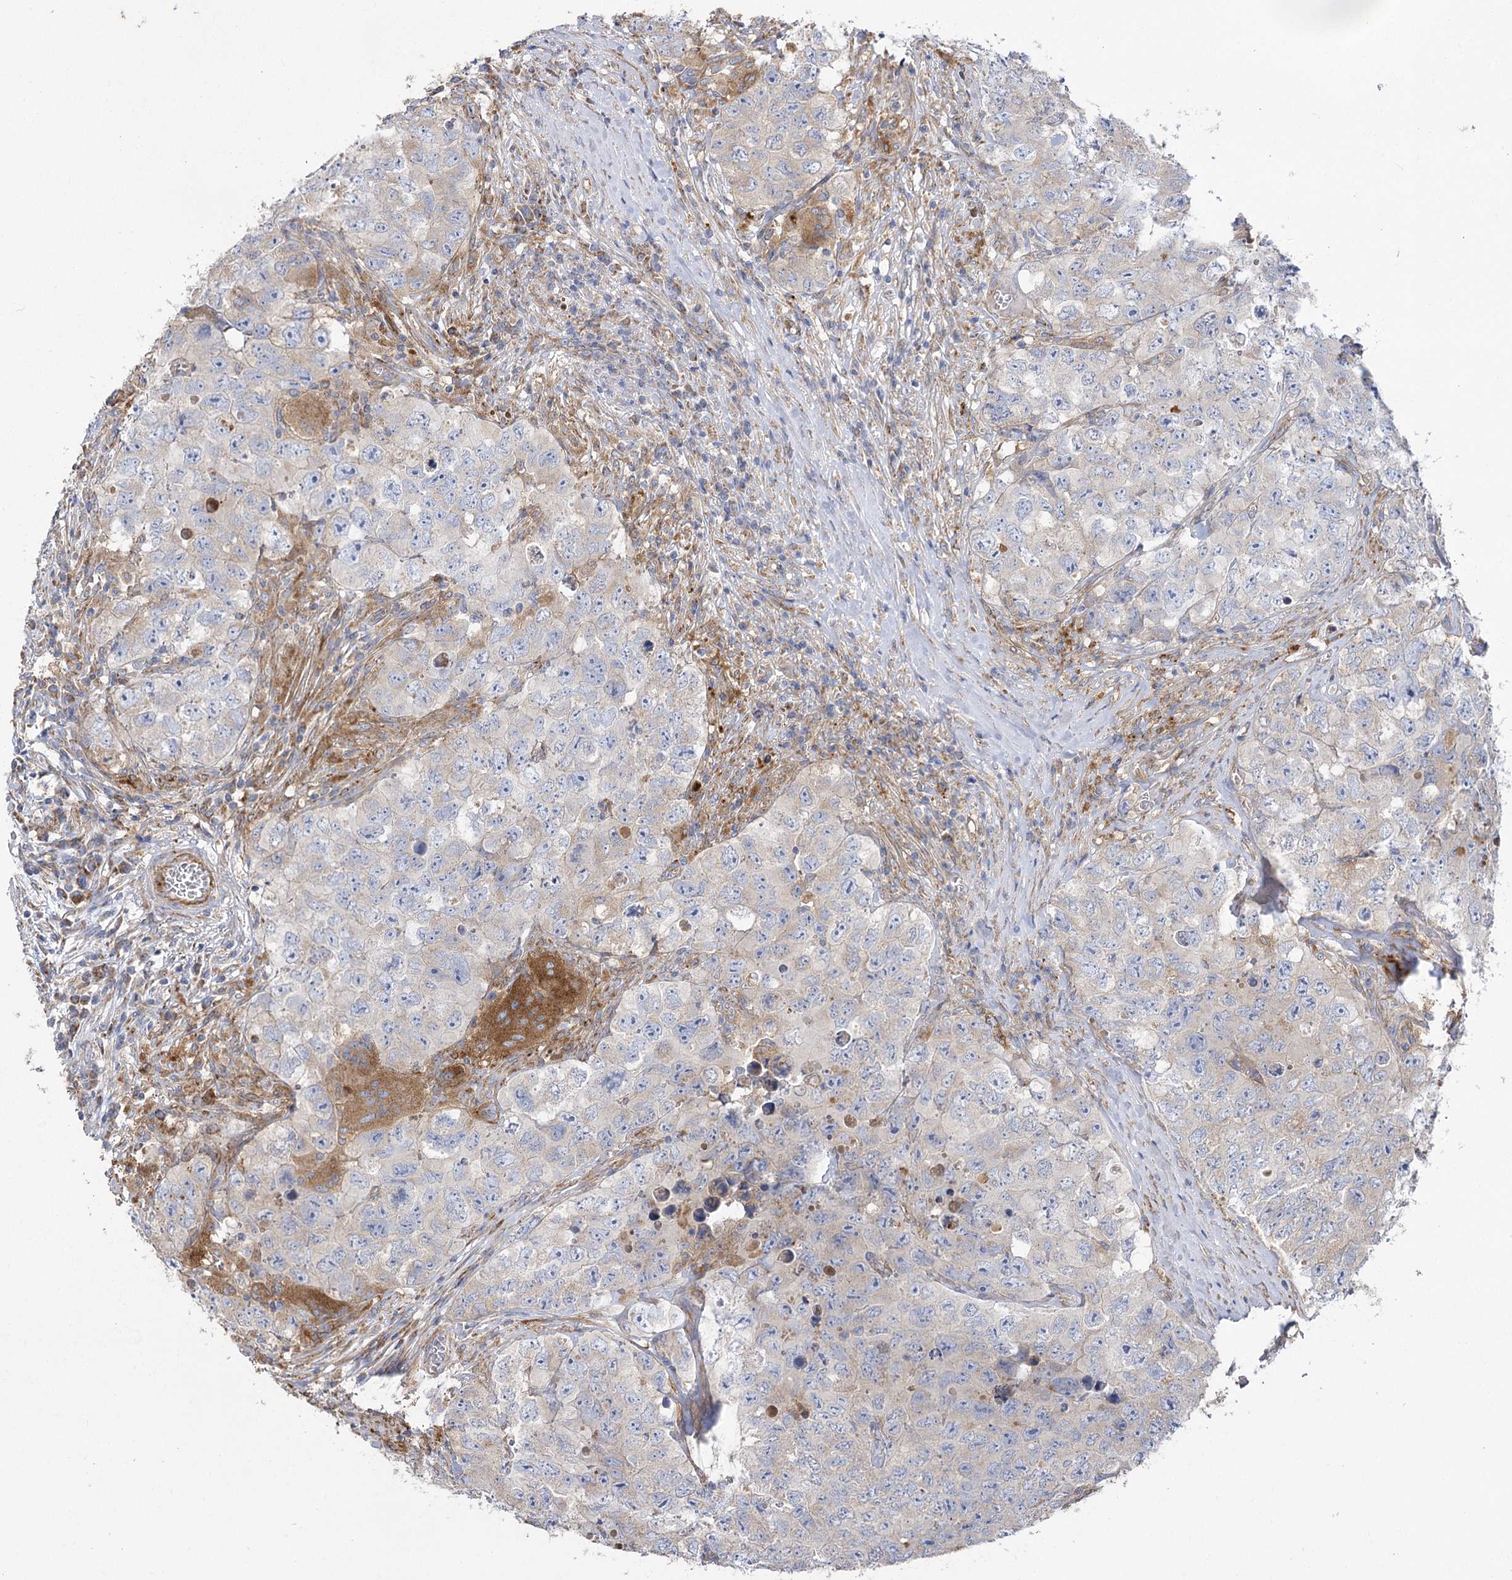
{"staining": {"intensity": "negative", "quantity": "none", "location": "none"}, "tissue": "testis cancer", "cell_type": "Tumor cells", "image_type": "cancer", "snomed": [{"axis": "morphology", "description": "Seminoma, NOS"}, {"axis": "morphology", "description": "Carcinoma, Embryonal, NOS"}, {"axis": "topography", "description": "Testis"}], "caption": "Image shows no significant protein staining in tumor cells of seminoma (testis). (Brightfield microscopy of DAB (3,3'-diaminobenzidine) IHC at high magnification).", "gene": "RMDN2", "patient": {"sex": "male", "age": 43}}